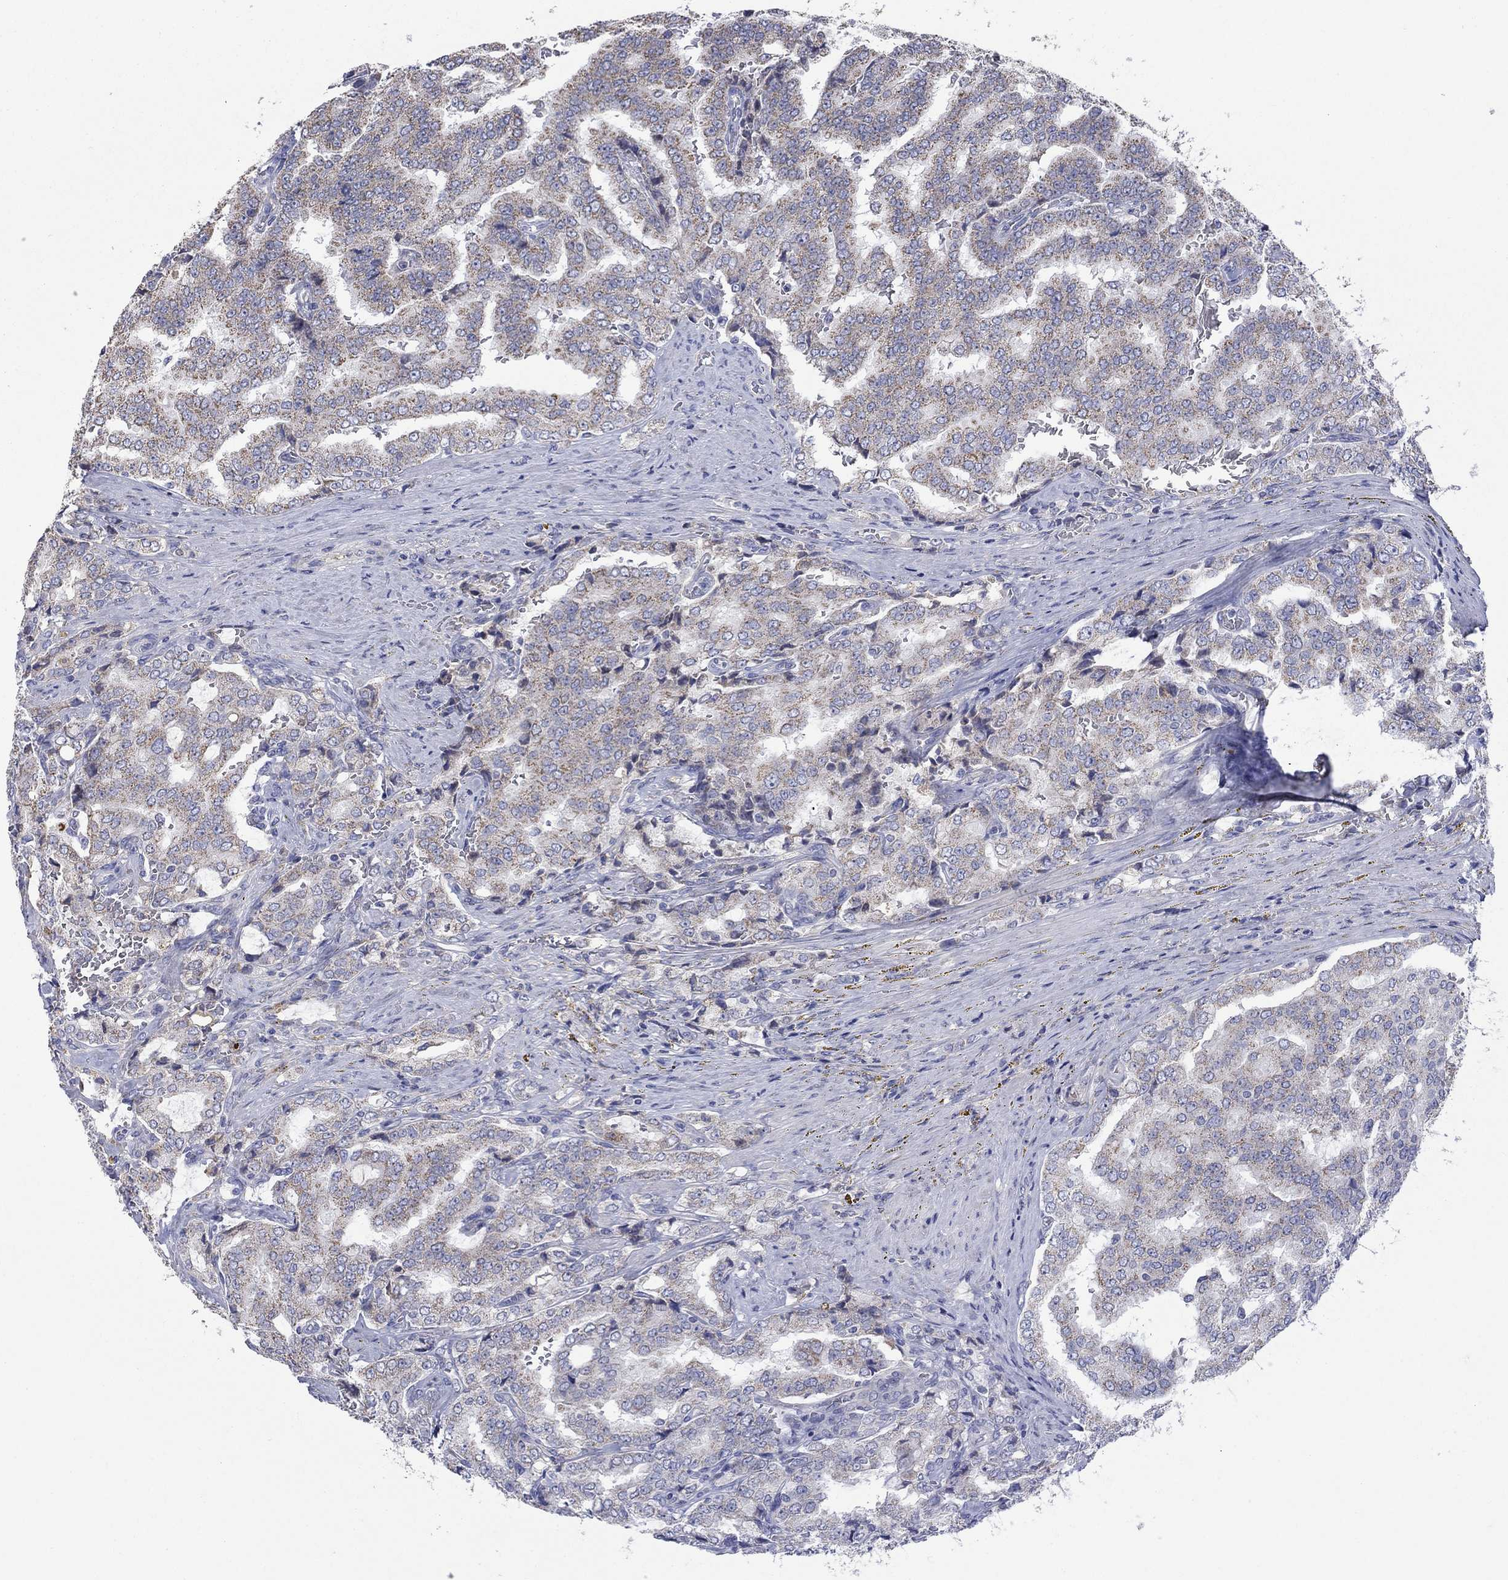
{"staining": {"intensity": "moderate", "quantity": ">75%", "location": "cytoplasmic/membranous"}, "tissue": "prostate cancer", "cell_type": "Tumor cells", "image_type": "cancer", "snomed": [{"axis": "morphology", "description": "Adenocarcinoma, NOS"}, {"axis": "topography", "description": "Prostate"}], "caption": "Human prostate cancer (adenocarcinoma) stained with a protein marker shows moderate staining in tumor cells.", "gene": "CLVS1", "patient": {"sex": "male", "age": 65}}